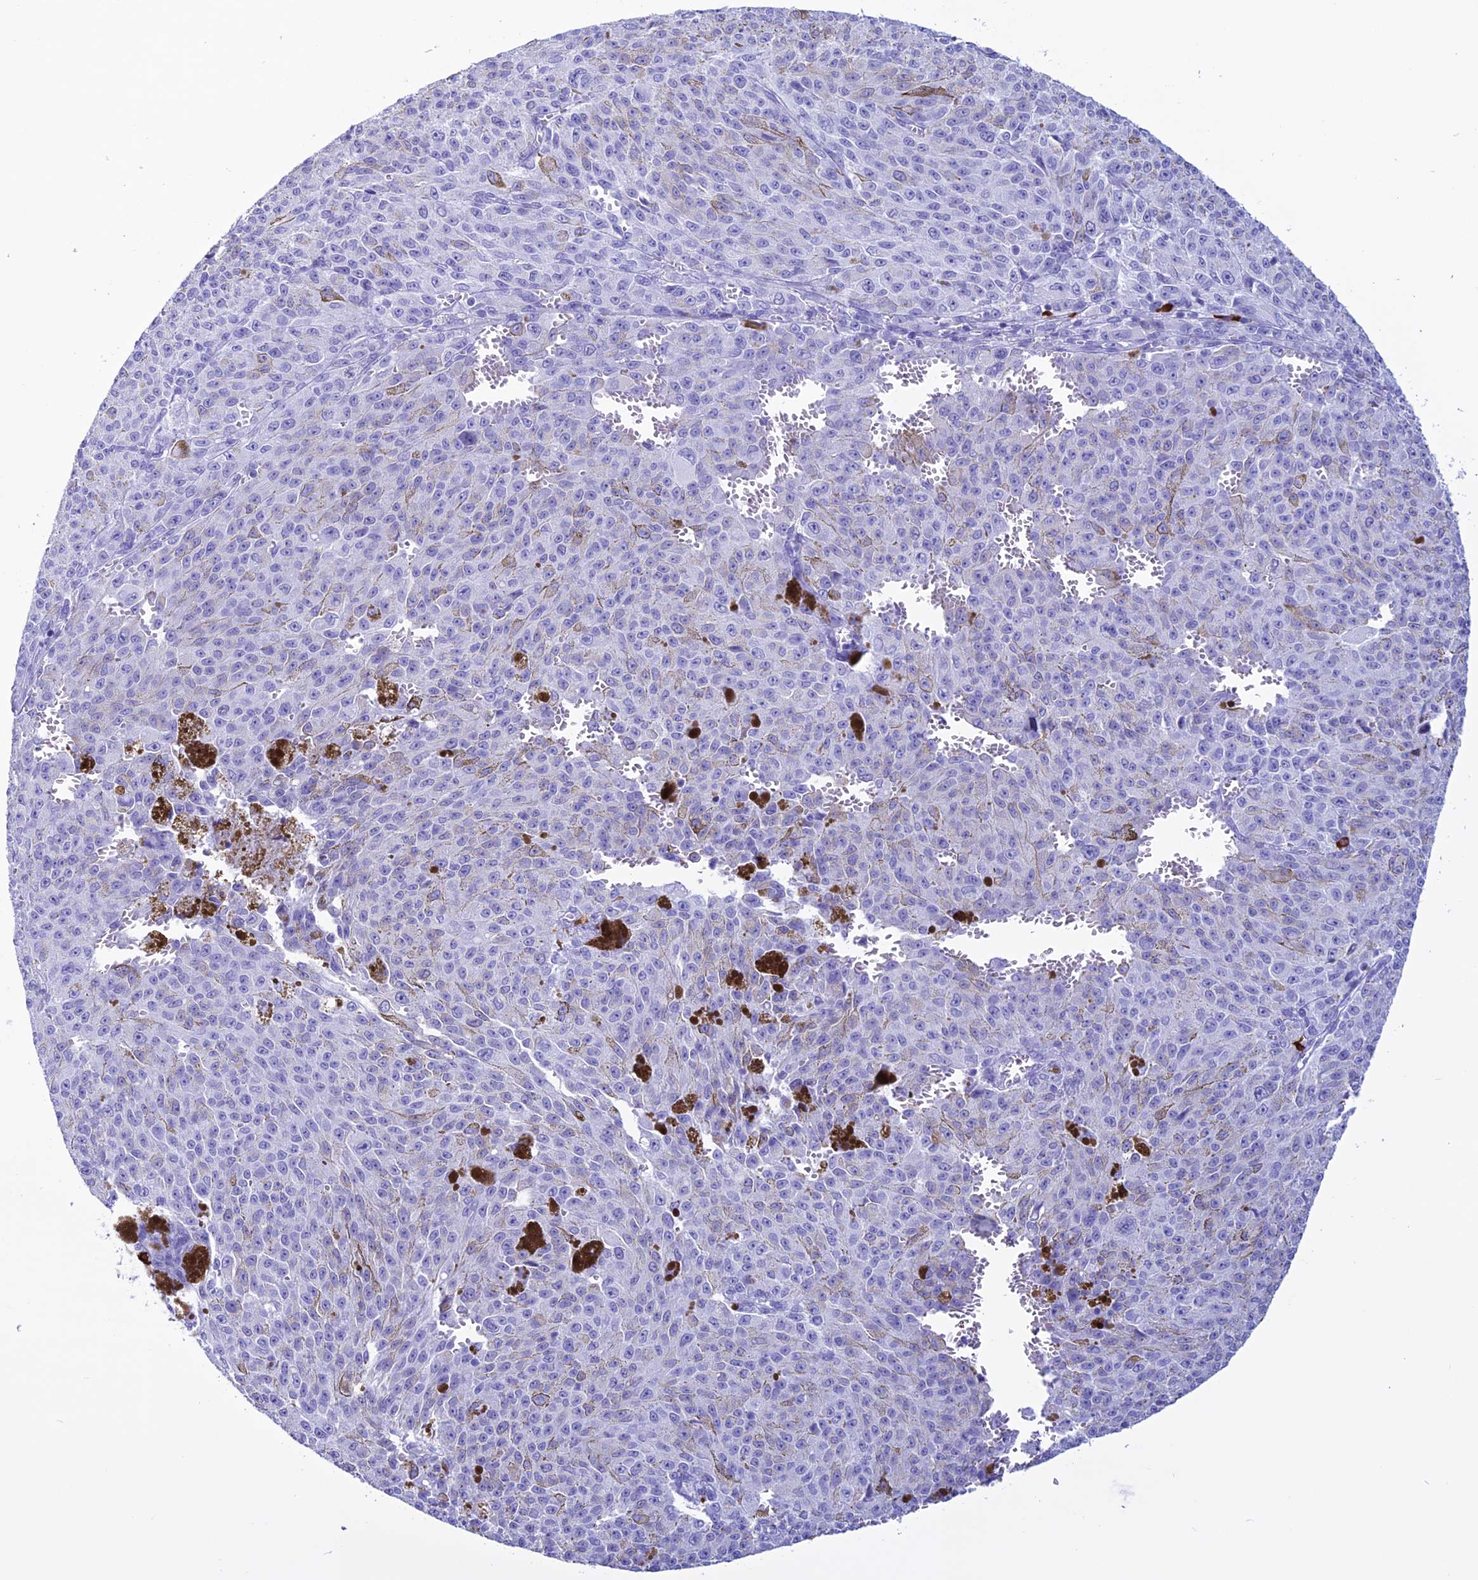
{"staining": {"intensity": "negative", "quantity": "none", "location": "none"}, "tissue": "melanoma", "cell_type": "Tumor cells", "image_type": "cancer", "snomed": [{"axis": "morphology", "description": "Malignant melanoma, NOS"}, {"axis": "topography", "description": "Skin"}], "caption": "This histopathology image is of melanoma stained with immunohistochemistry (IHC) to label a protein in brown with the nuclei are counter-stained blue. There is no staining in tumor cells.", "gene": "MZB1", "patient": {"sex": "female", "age": 52}}